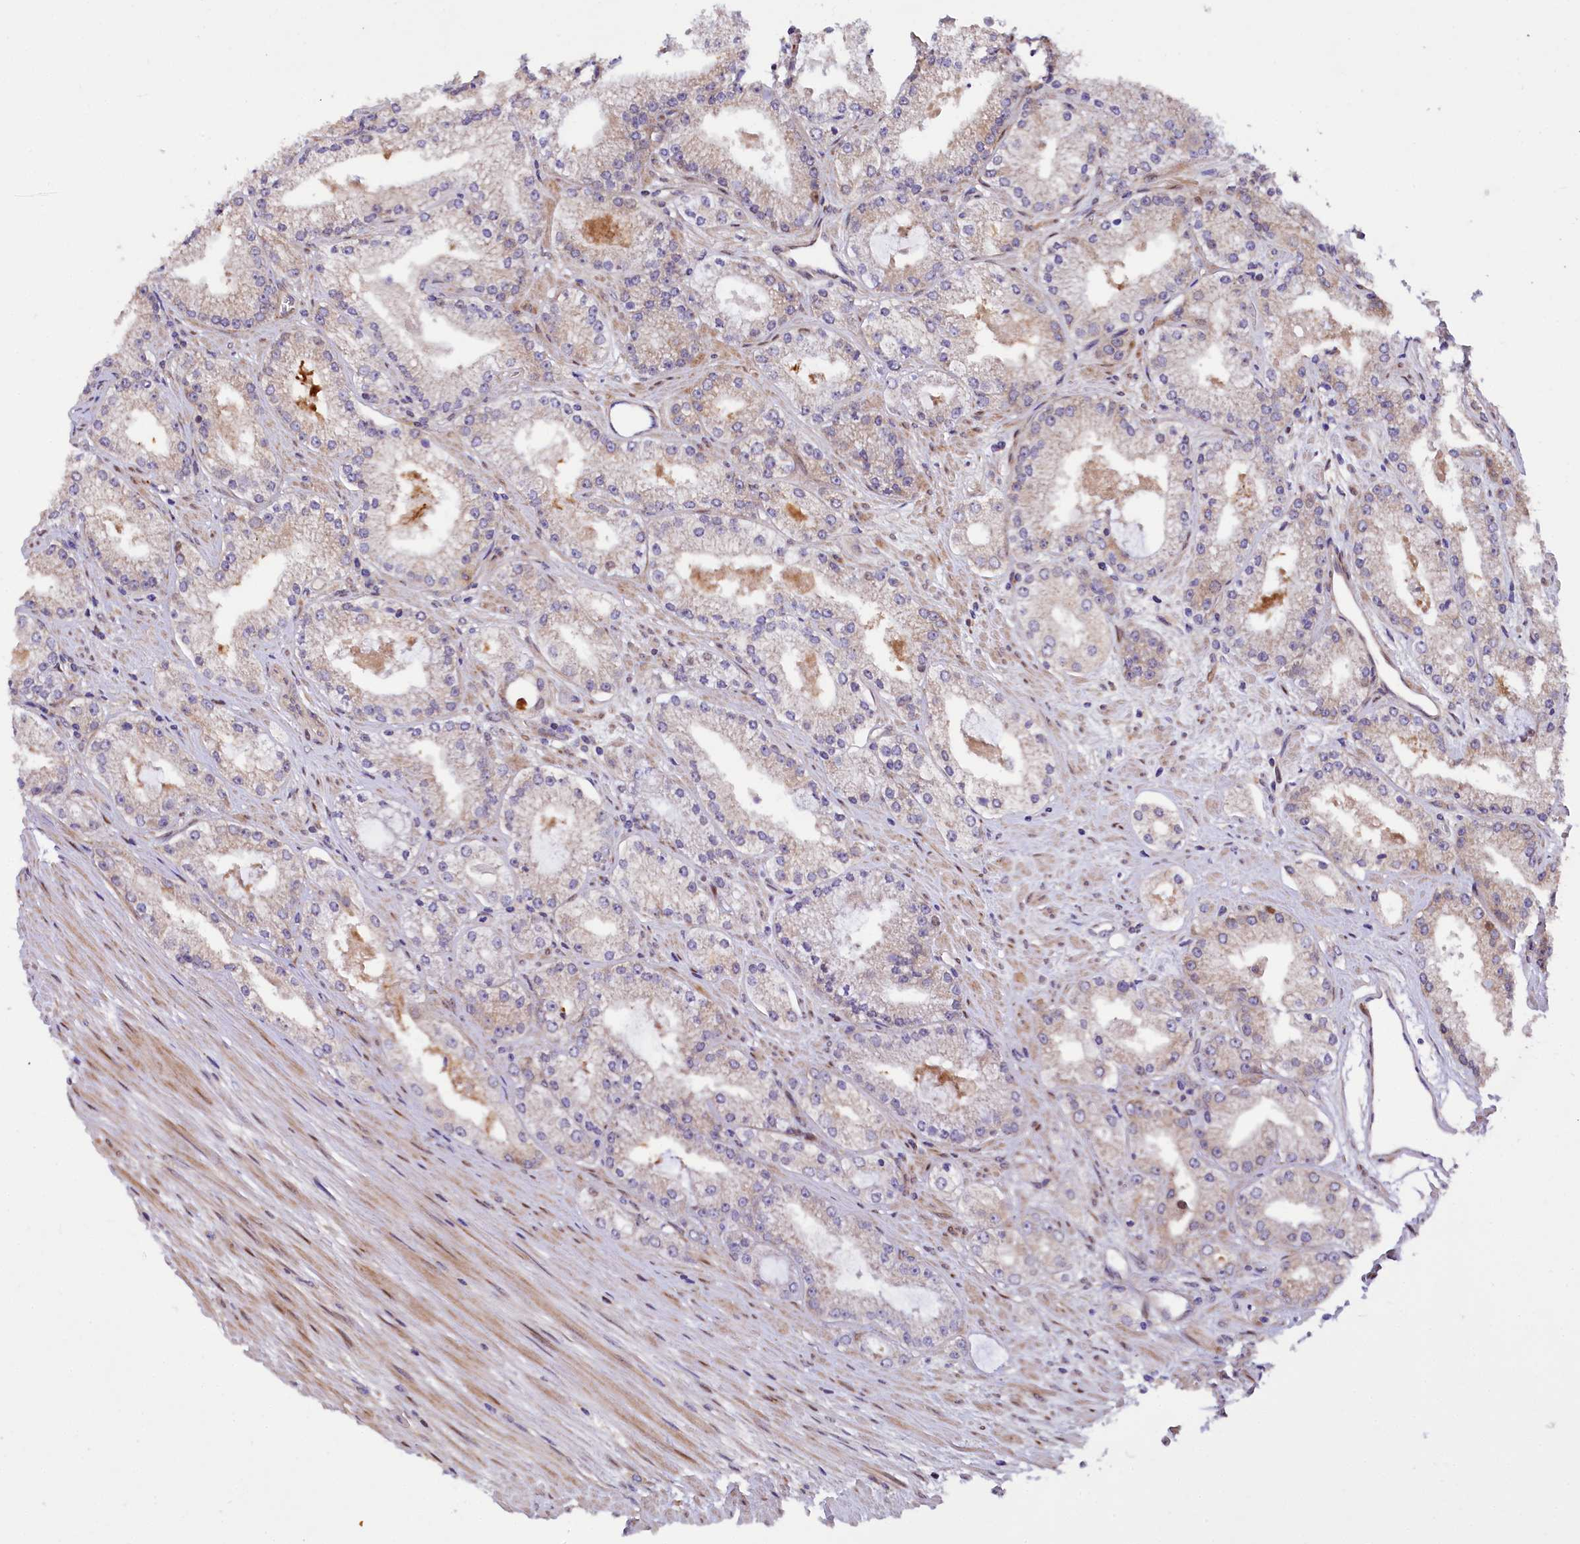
{"staining": {"intensity": "weak", "quantity": "25%-75%", "location": "cytoplasmic/membranous"}, "tissue": "prostate cancer", "cell_type": "Tumor cells", "image_type": "cancer", "snomed": [{"axis": "morphology", "description": "Adenocarcinoma, Low grade"}, {"axis": "topography", "description": "Prostate"}], "caption": "Prostate cancer tissue reveals weak cytoplasmic/membranous expression in approximately 25%-75% of tumor cells, visualized by immunohistochemistry.", "gene": "PDZRN3", "patient": {"sex": "male", "age": 69}}